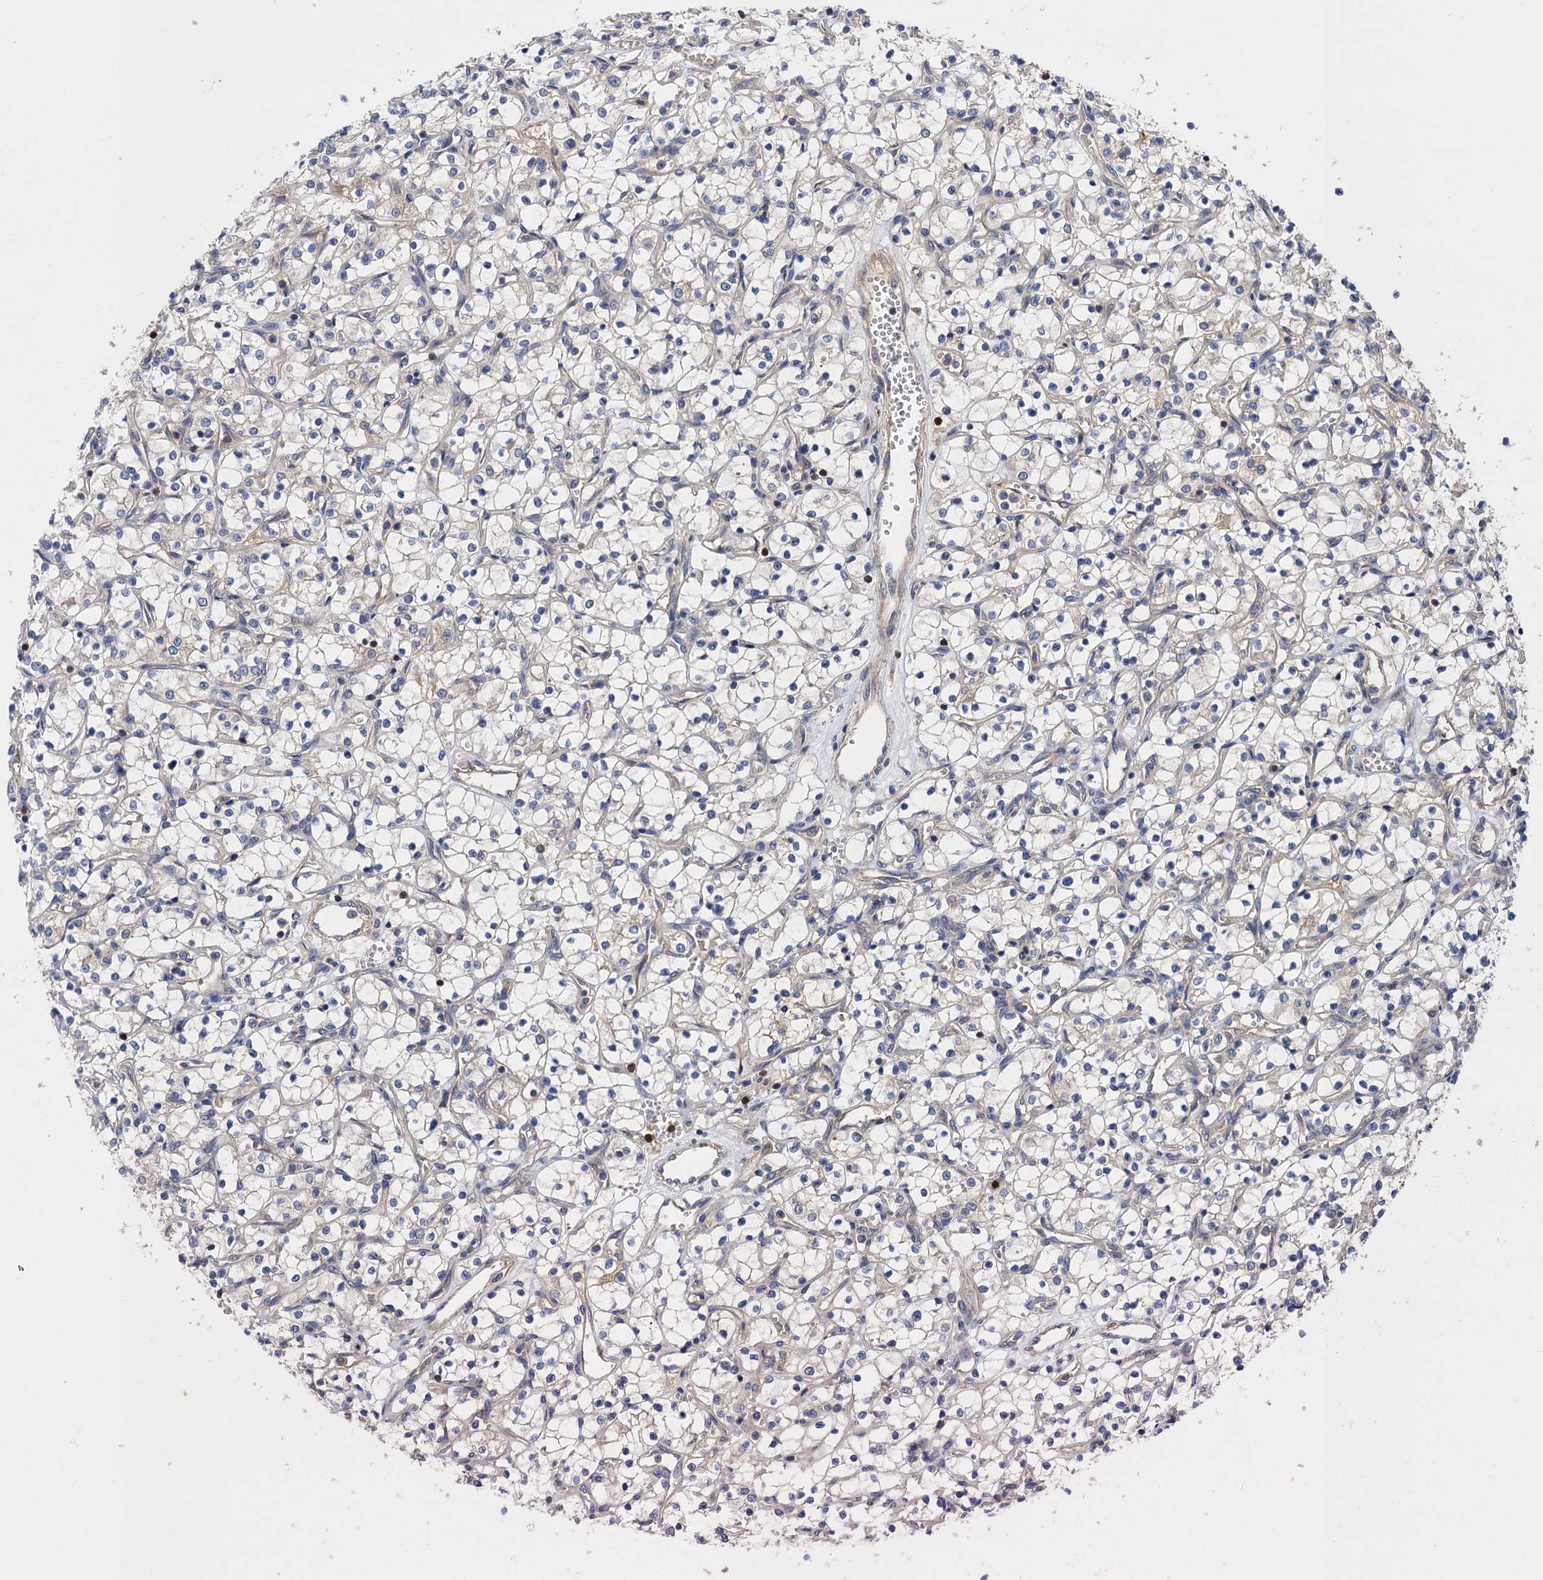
{"staining": {"intensity": "negative", "quantity": "none", "location": "none"}, "tissue": "renal cancer", "cell_type": "Tumor cells", "image_type": "cancer", "snomed": [{"axis": "morphology", "description": "Adenocarcinoma, NOS"}, {"axis": "topography", "description": "Kidney"}], "caption": "A micrograph of human adenocarcinoma (renal) is negative for staining in tumor cells.", "gene": "DGKA", "patient": {"sex": "female", "age": 69}}